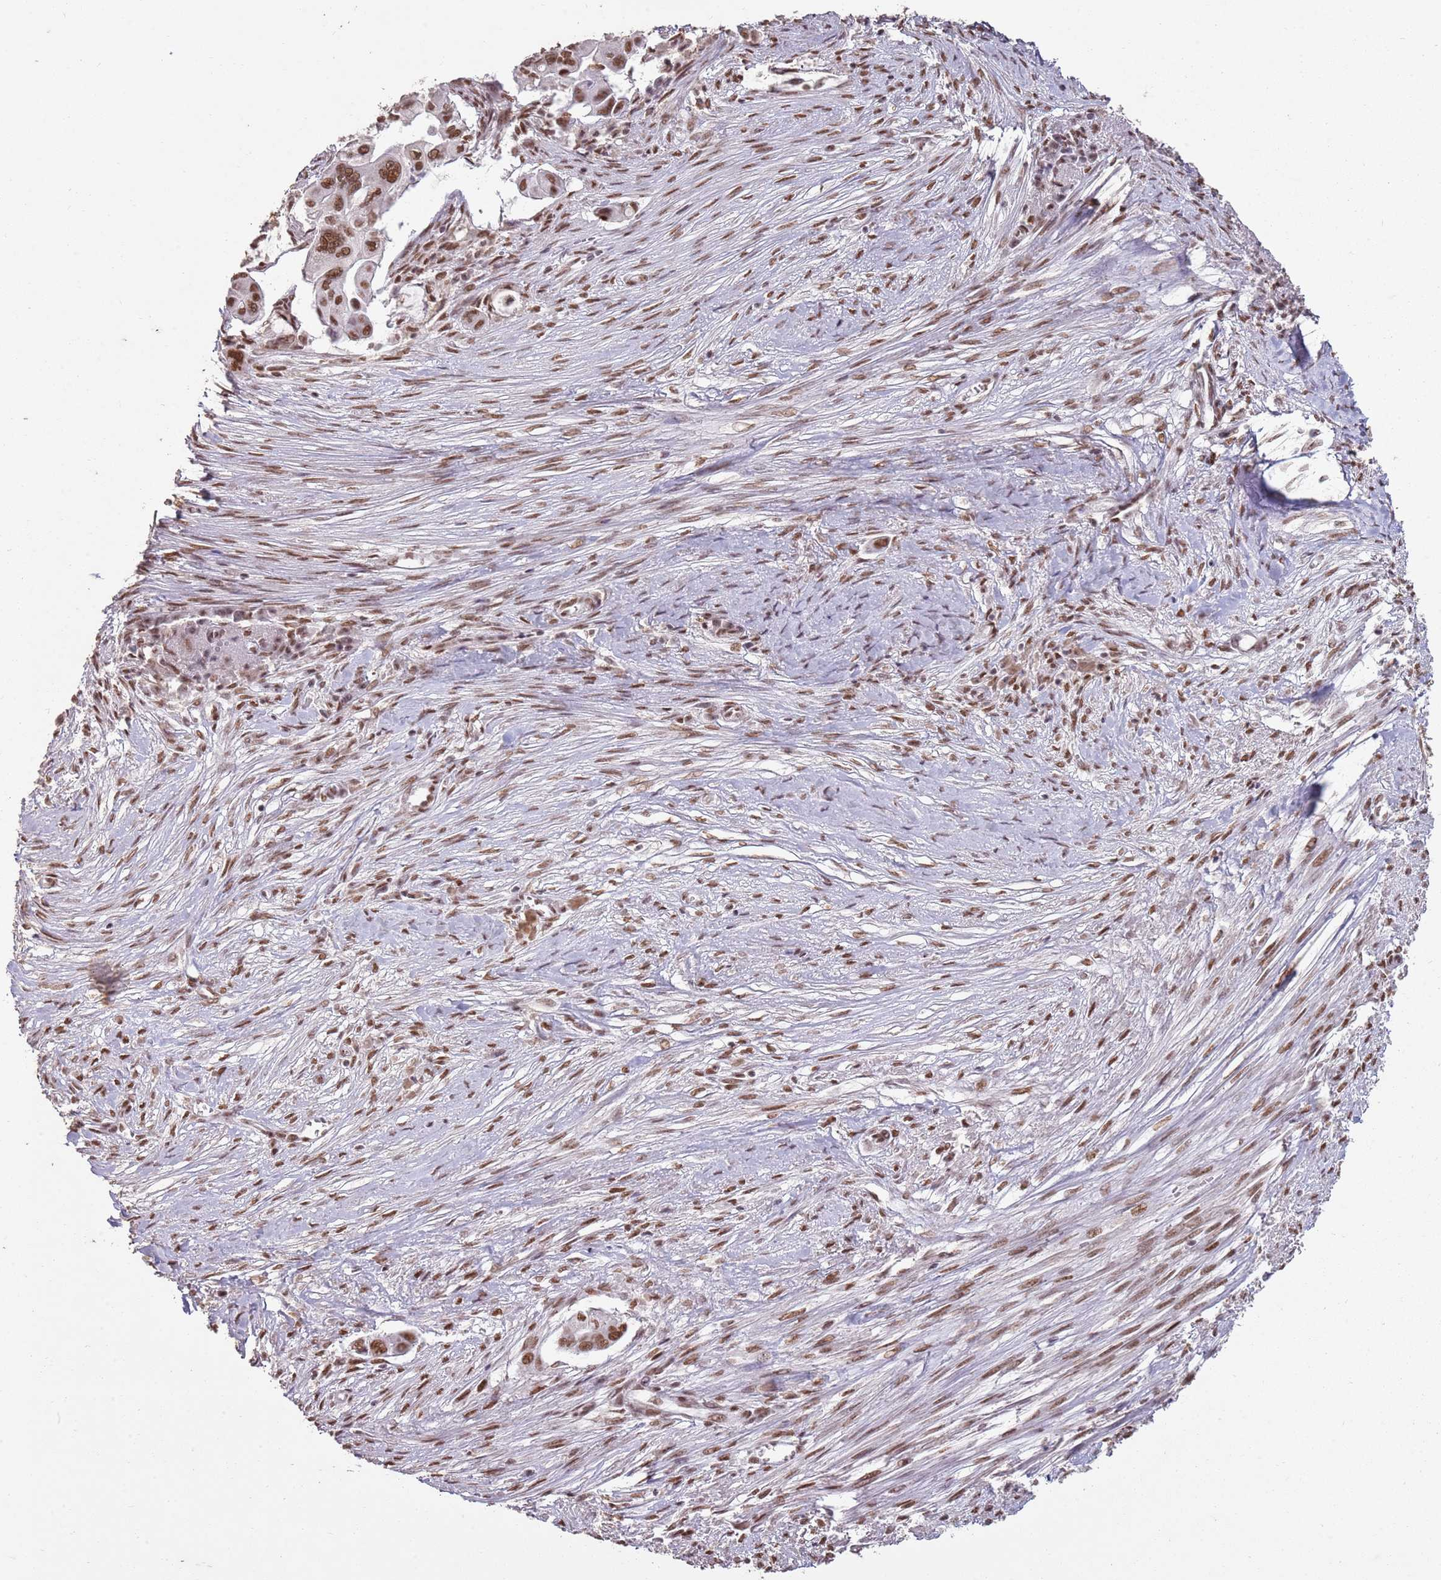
{"staining": {"intensity": "moderate", "quantity": ">75%", "location": "nuclear"}, "tissue": "pancreatic cancer", "cell_type": "Tumor cells", "image_type": "cancer", "snomed": [{"axis": "morphology", "description": "Adenocarcinoma, NOS"}, {"axis": "topography", "description": "Pancreas"}], "caption": "Pancreatic cancer stained with a protein marker exhibits moderate staining in tumor cells.", "gene": "ARL14EP", "patient": {"sex": "male", "age": 68}}